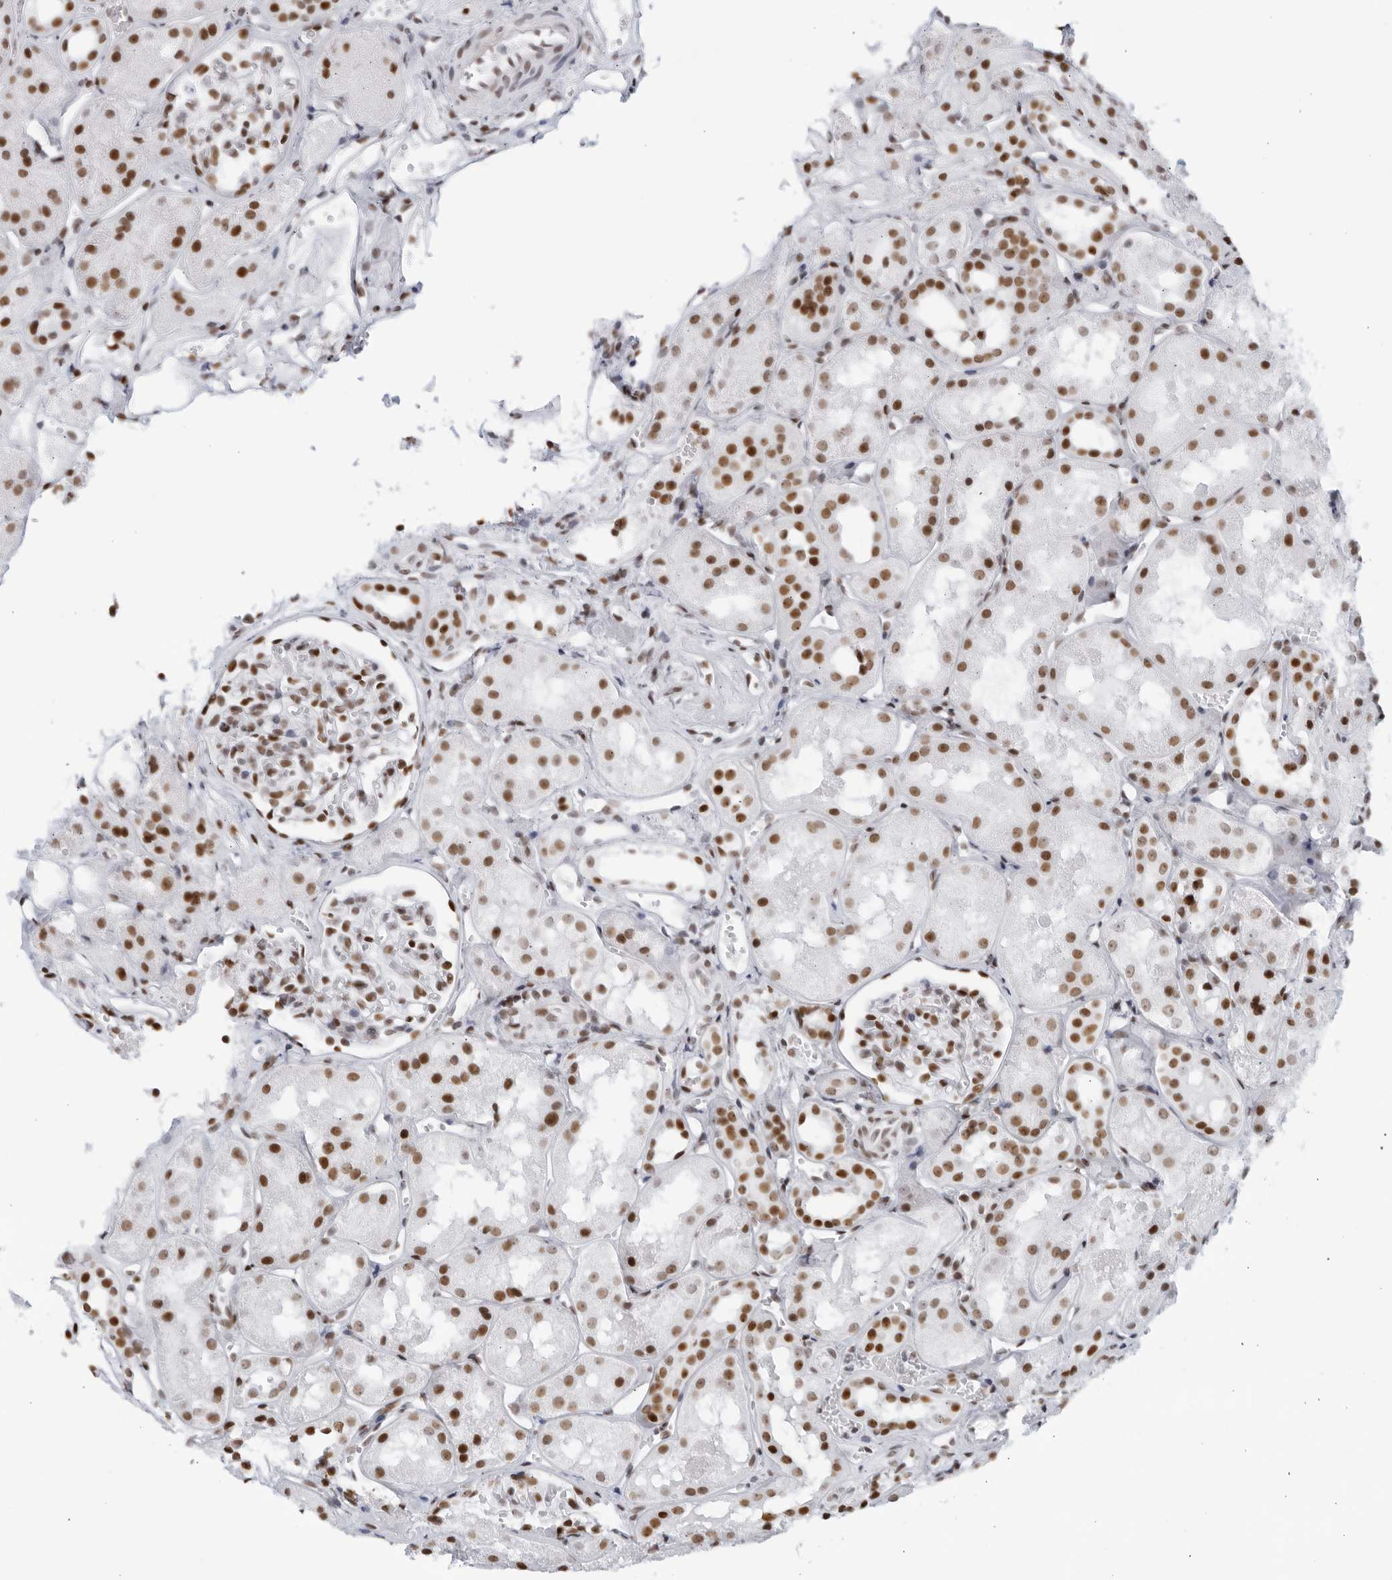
{"staining": {"intensity": "moderate", "quantity": ">75%", "location": "nuclear"}, "tissue": "kidney", "cell_type": "Cells in glomeruli", "image_type": "normal", "snomed": [{"axis": "morphology", "description": "Normal tissue, NOS"}, {"axis": "topography", "description": "Kidney"}], "caption": "Immunohistochemical staining of benign human kidney demonstrates >75% levels of moderate nuclear protein staining in about >75% of cells in glomeruli.", "gene": "HP1BP3", "patient": {"sex": "male", "age": 16}}